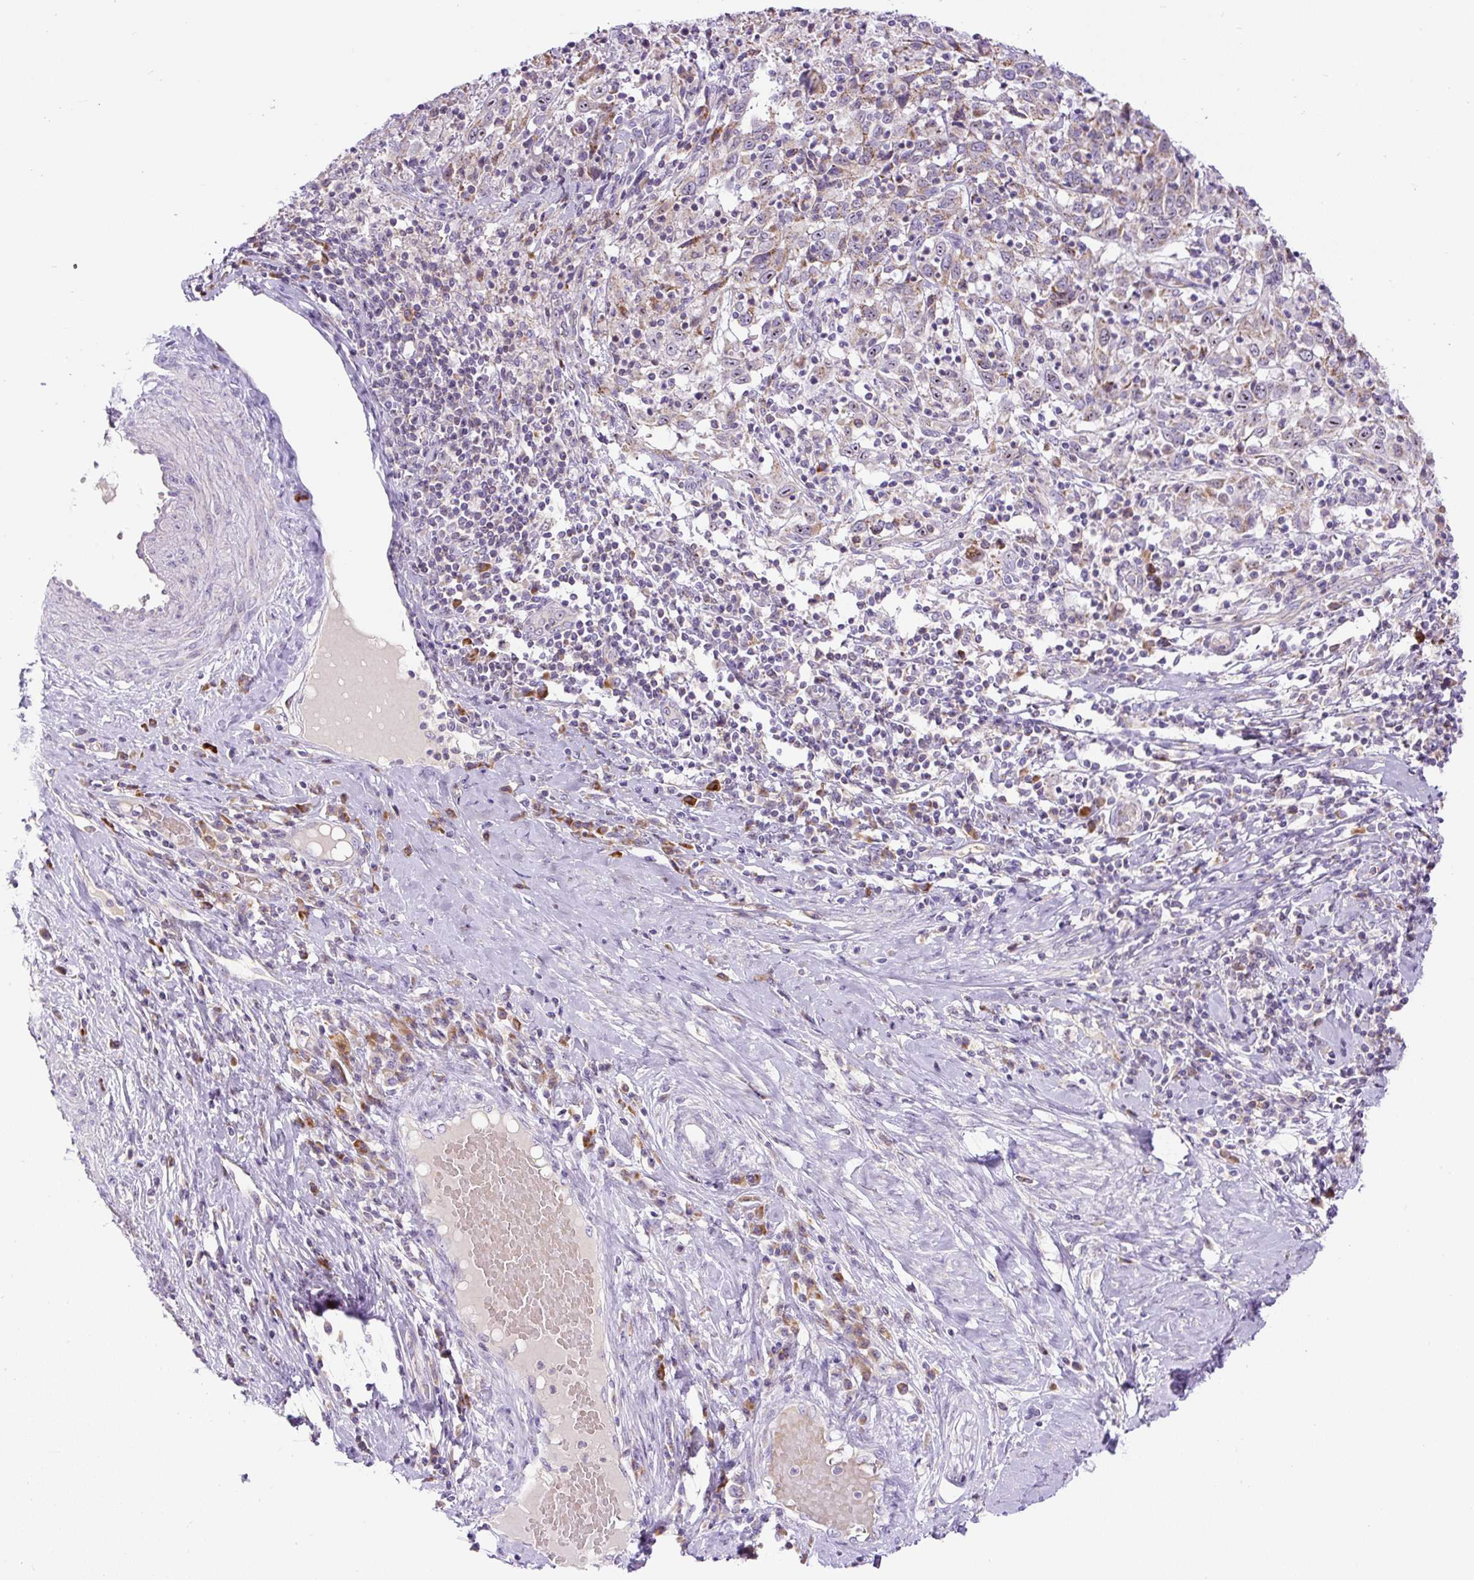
{"staining": {"intensity": "weak", "quantity": "<25%", "location": "cytoplasmic/membranous"}, "tissue": "cervical cancer", "cell_type": "Tumor cells", "image_type": "cancer", "snomed": [{"axis": "morphology", "description": "Squamous cell carcinoma, NOS"}, {"axis": "topography", "description": "Cervix"}], "caption": "Immunohistochemistry histopathology image of human cervical cancer stained for a protein (brown), which reveals no staining in tumor cells.", "gene": "ZNF596", "patient": {"sex": "female", "age": 46}}